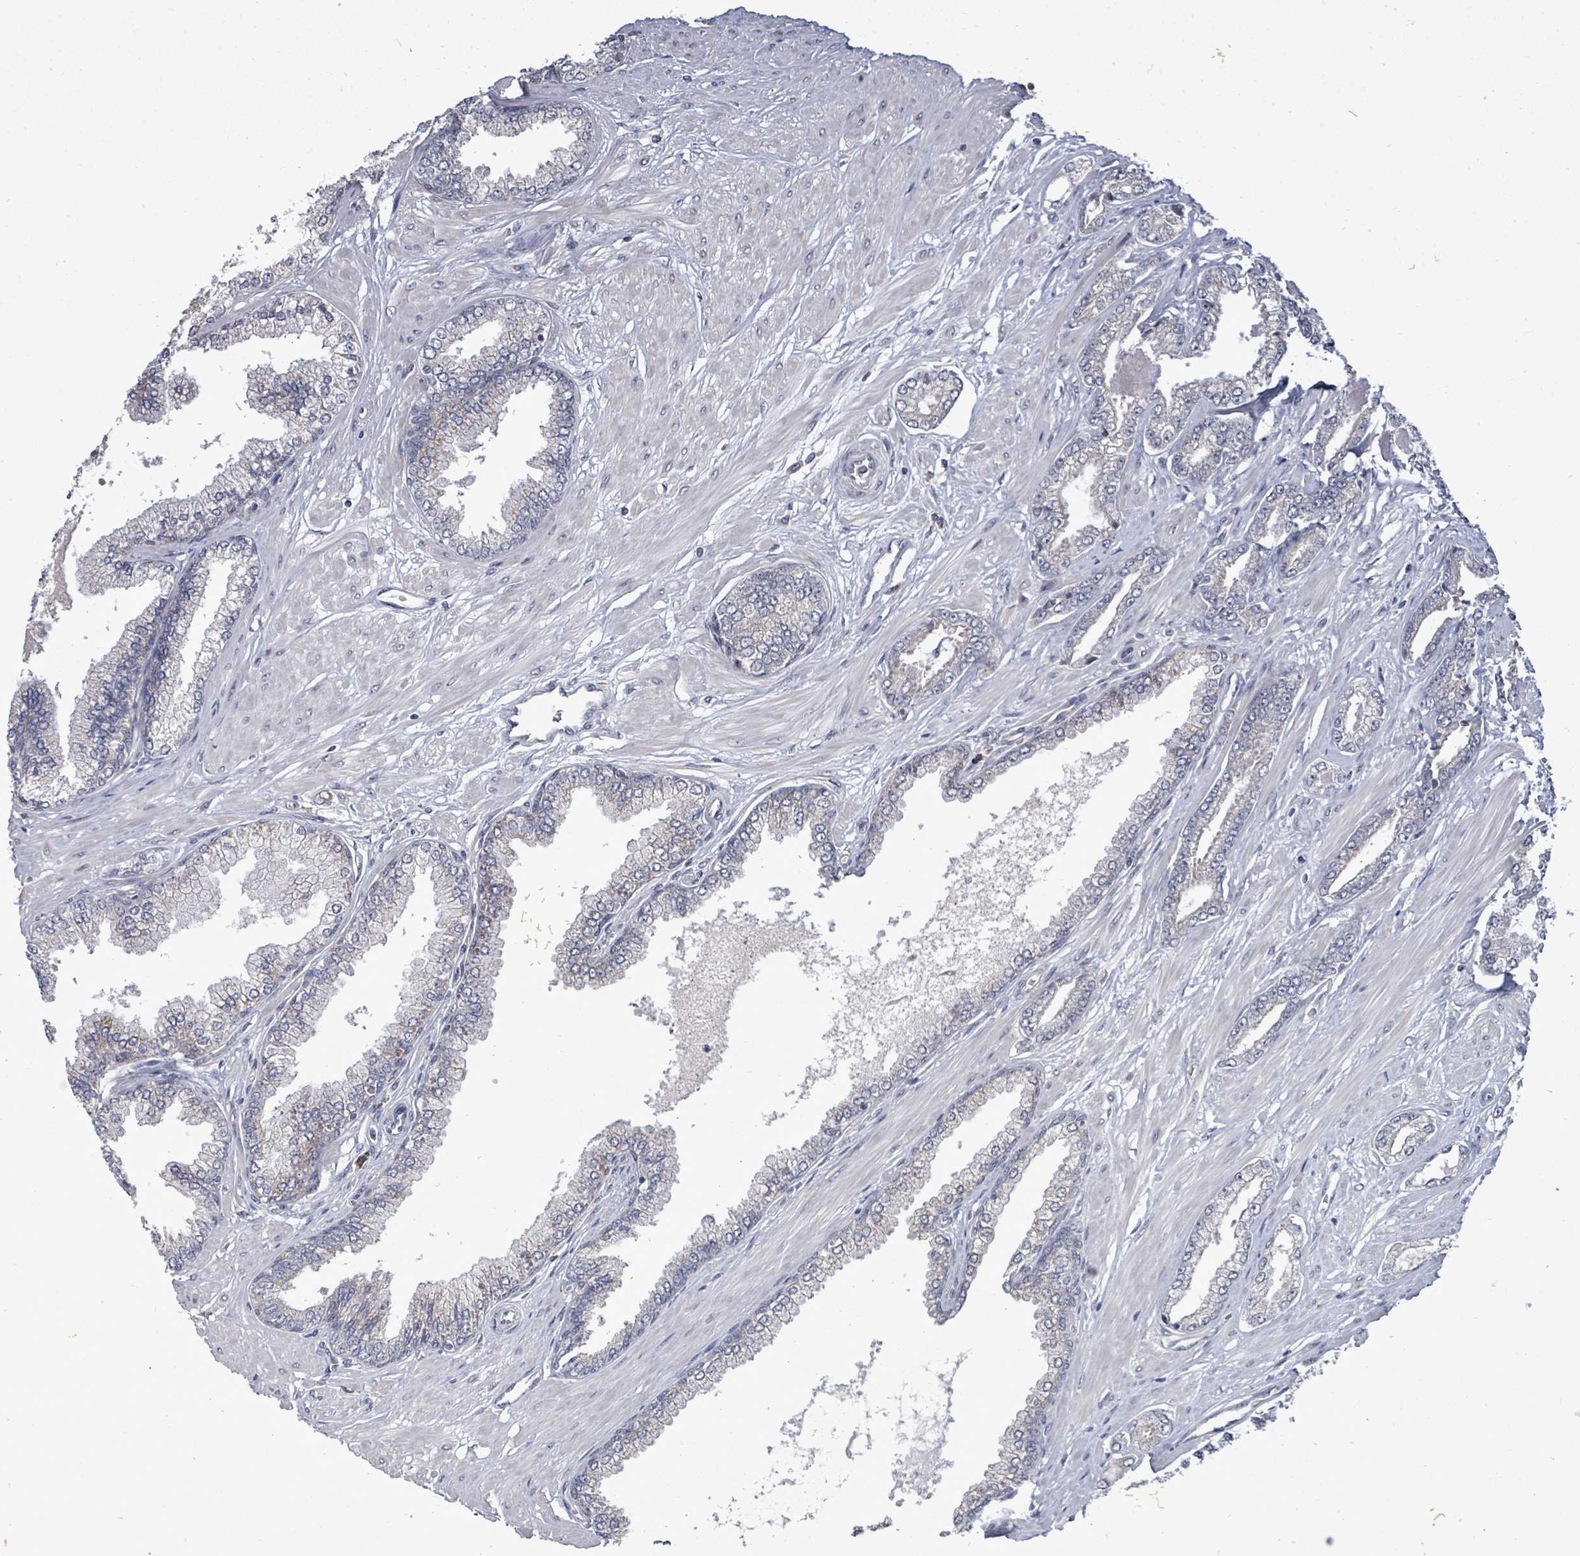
{"staining": {"intensity": "negative", "quantity": "none", "location": "none"}, "tissue": "prostate cancer", "cell_type": "Tumor cells", "image_type": "cancer", "snomed": [{"axis": "morphology", "description": "Adenocarcinoma, Low grade"}, {"axis": "topography", "description": "Prostate"}], "caption": "This photomicrograph is of prostate cancer (adenocarcinoma (low-grade)) stained with immunohistochemistry (IHC) to label a protein in brown with the nuclei are counter-stained blue. There is no staining in tumor cells. Brightfield microscopy of immunohistochemistry (IHC) stained with DAB (3,3'-diaminobenzidine) (brown) and hematoxylin (blue), captured at high magnification.", "gene": "POMGNT2", "patient": {"sex": "male", "age": 64}}